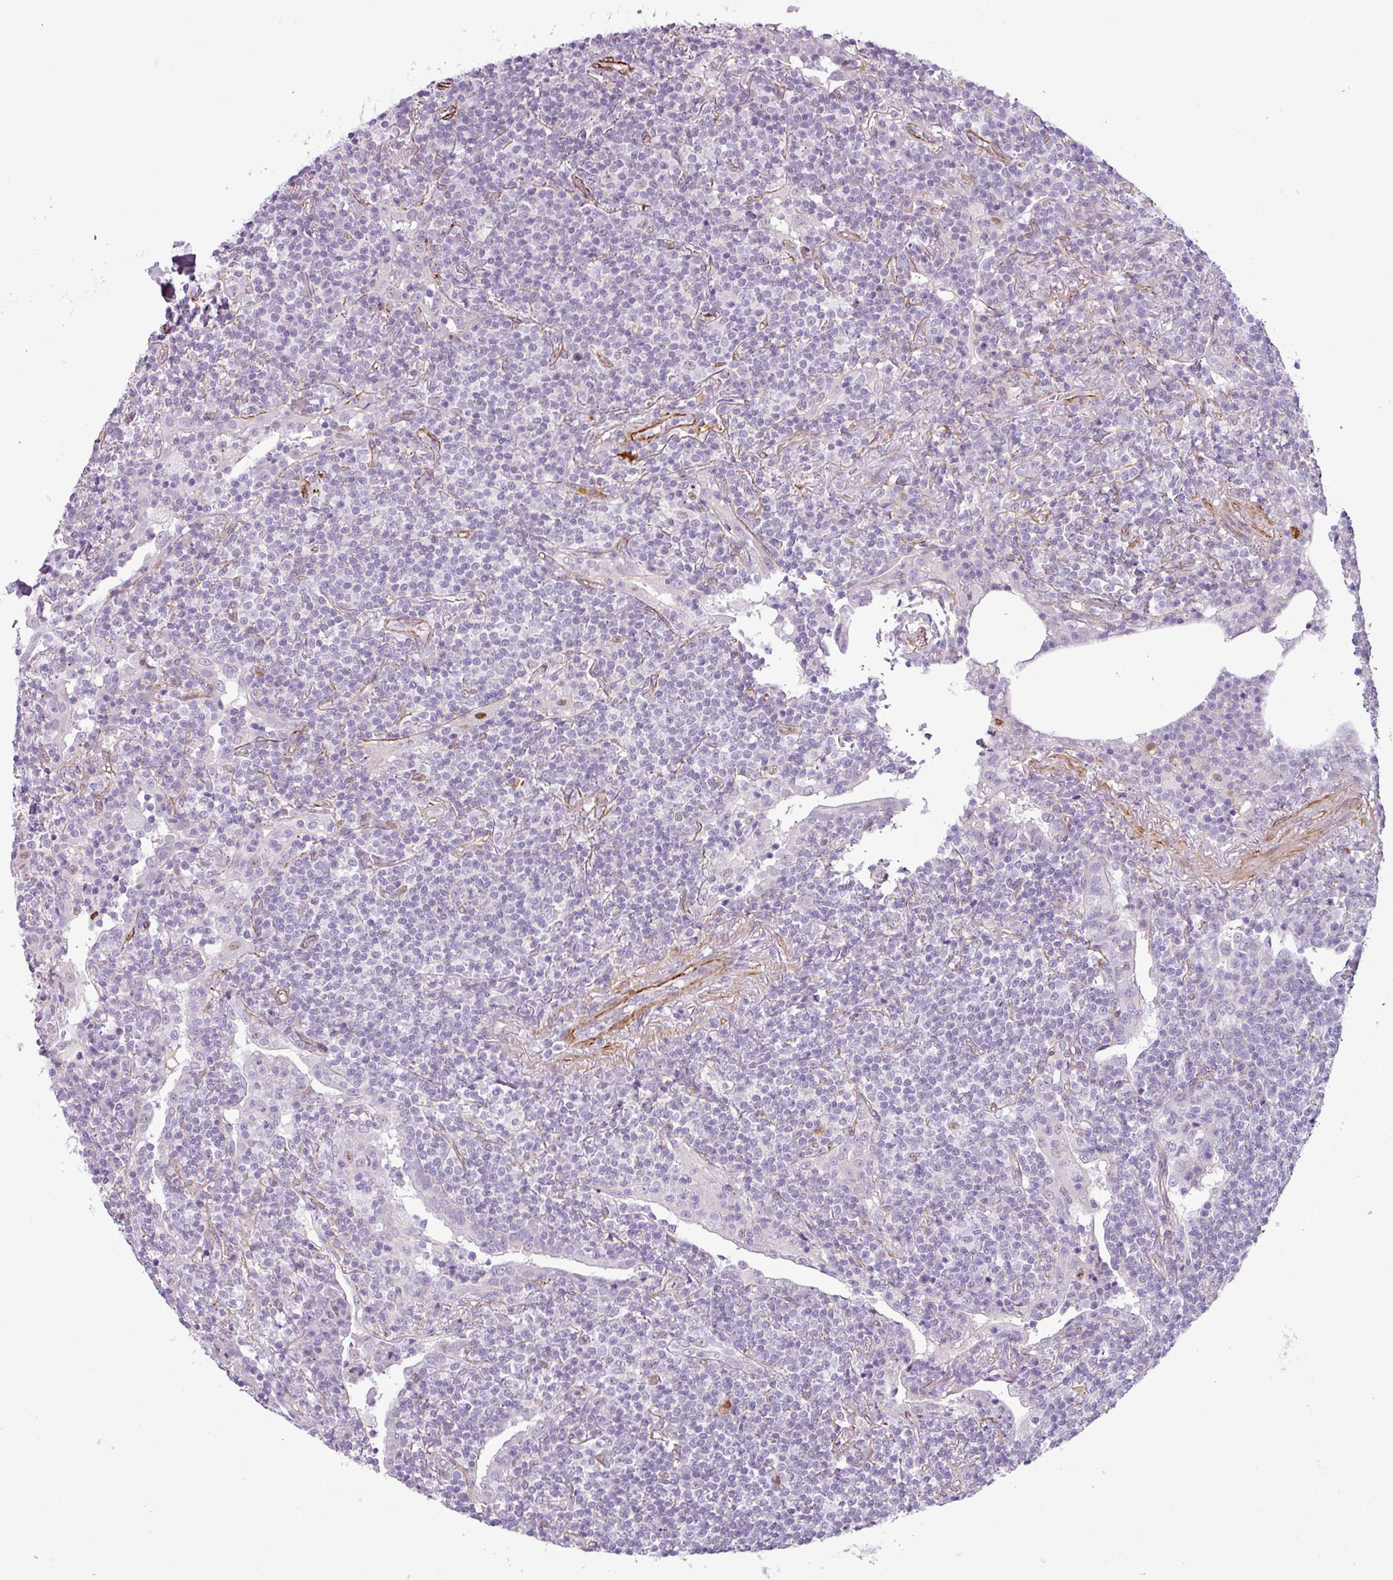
{"staining": {"intensity": "negative", "quantity": "none", "location": "none"}, "tissue": "lymphoma", "cell_type": "Tumor cells", "image_type": "cancer", "snomed": [{"axis": "morphology", "description": "Malignant lymphoma, non-Hodgkin's type, Low grade"}, {"axis": "topography", "description": "Lung"}], "caption": "A histopathology image of human low-grade malignant lymphoma, non-Hodgkin's type is negative for staining in tumor cells.", "gene": "ATP10A", "patient": {"sex": "female", "age": 71}}